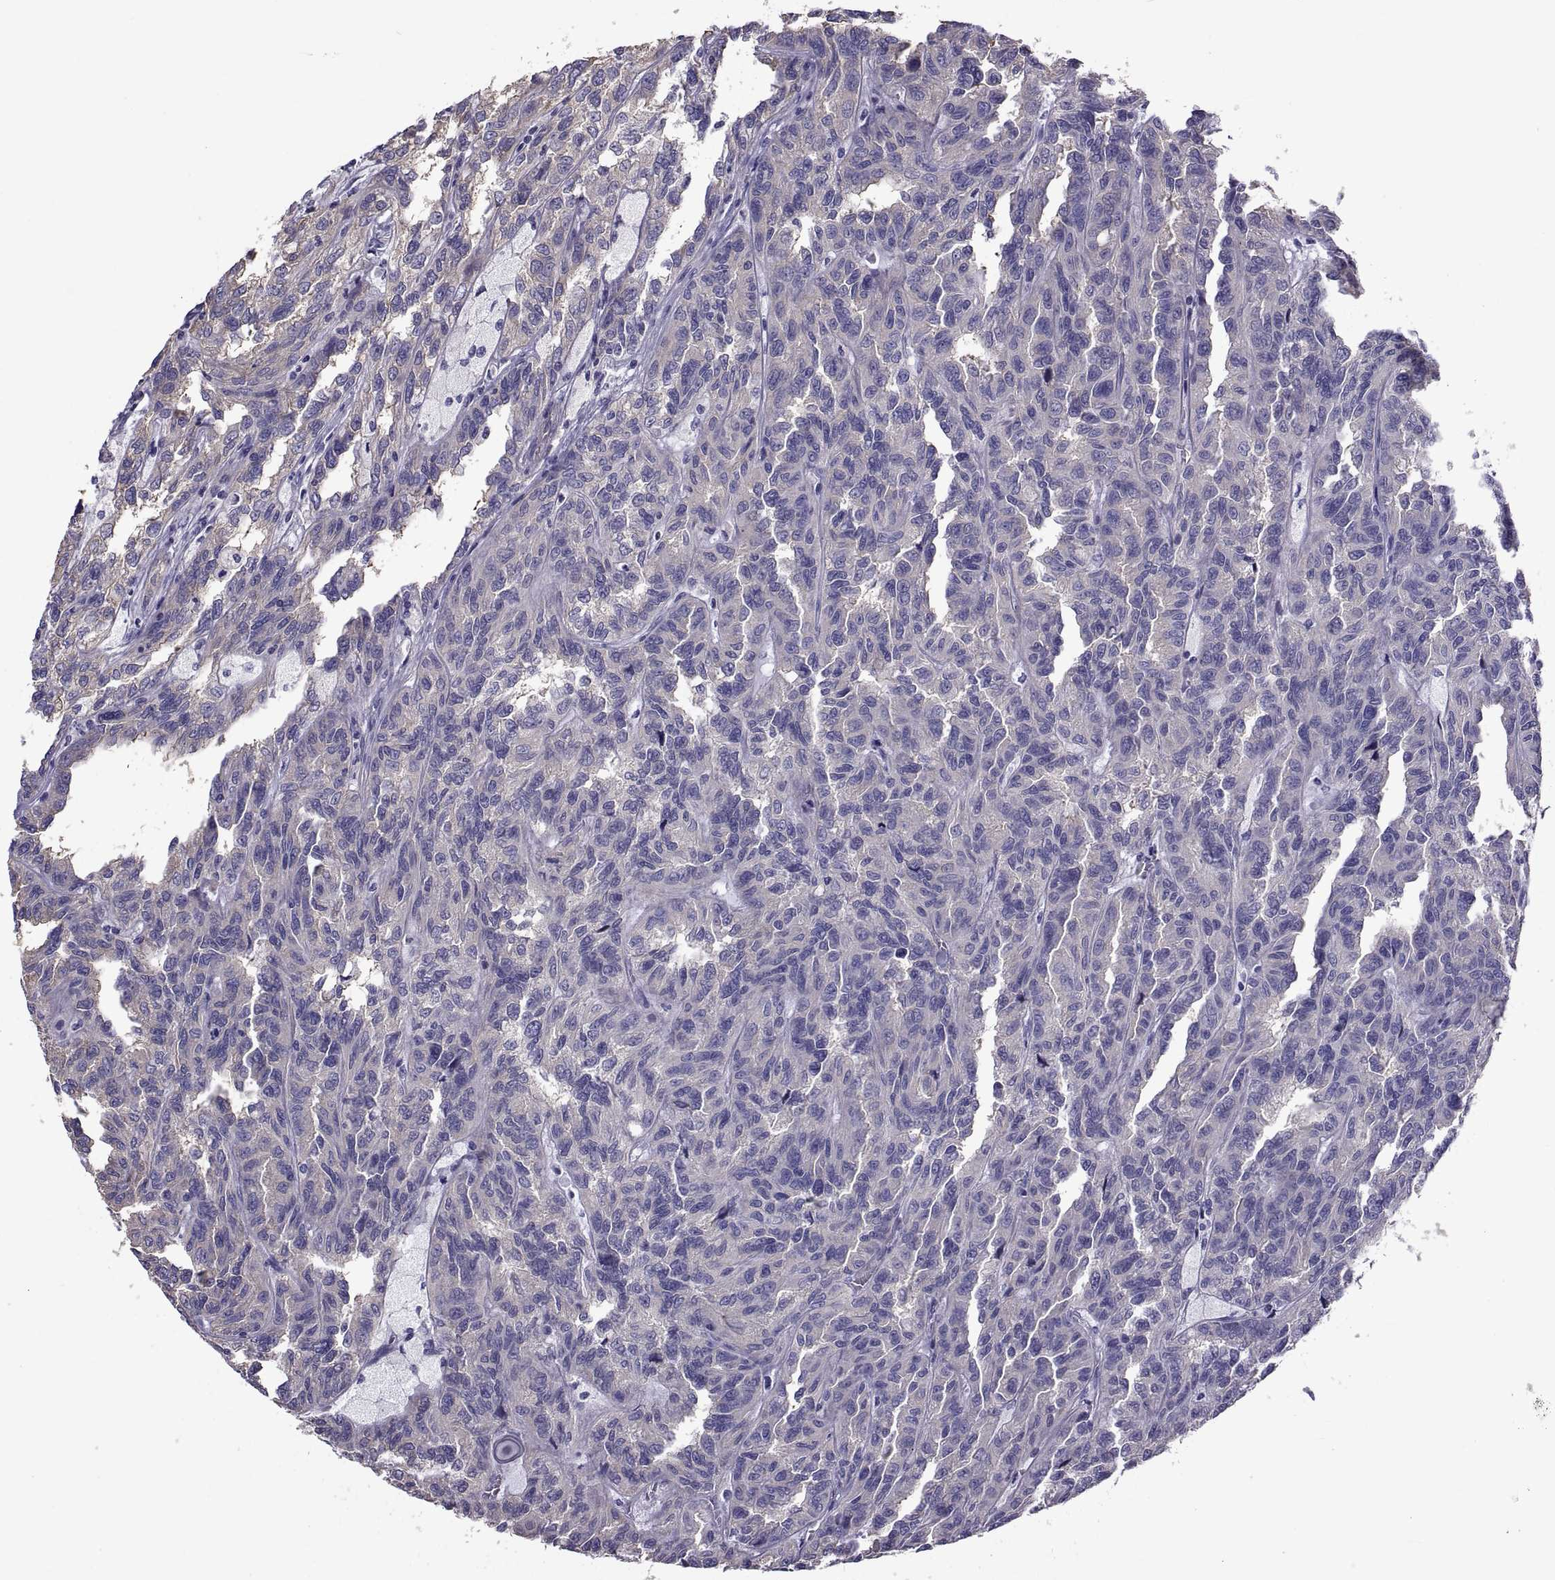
{"staining": {"intensity": "weak", "quantity": "<25%", "location": "cytoplasmic/membranous"}, "tissue": "renal cancer", "cell_type": "Tumor cells", "image_type": "cancer", "snomed": [{"axis": "morphology", "description": "Adenocarcinoma, NOS"}, {"axis": "topography", "description": "Kidney"}], "caption": "Histopathology image shows no protein staining in tumor cells of adenocarcinoma (renal) tissue.", "gene": "TMC3", "patient": {"sex": "male", "age": 79}}